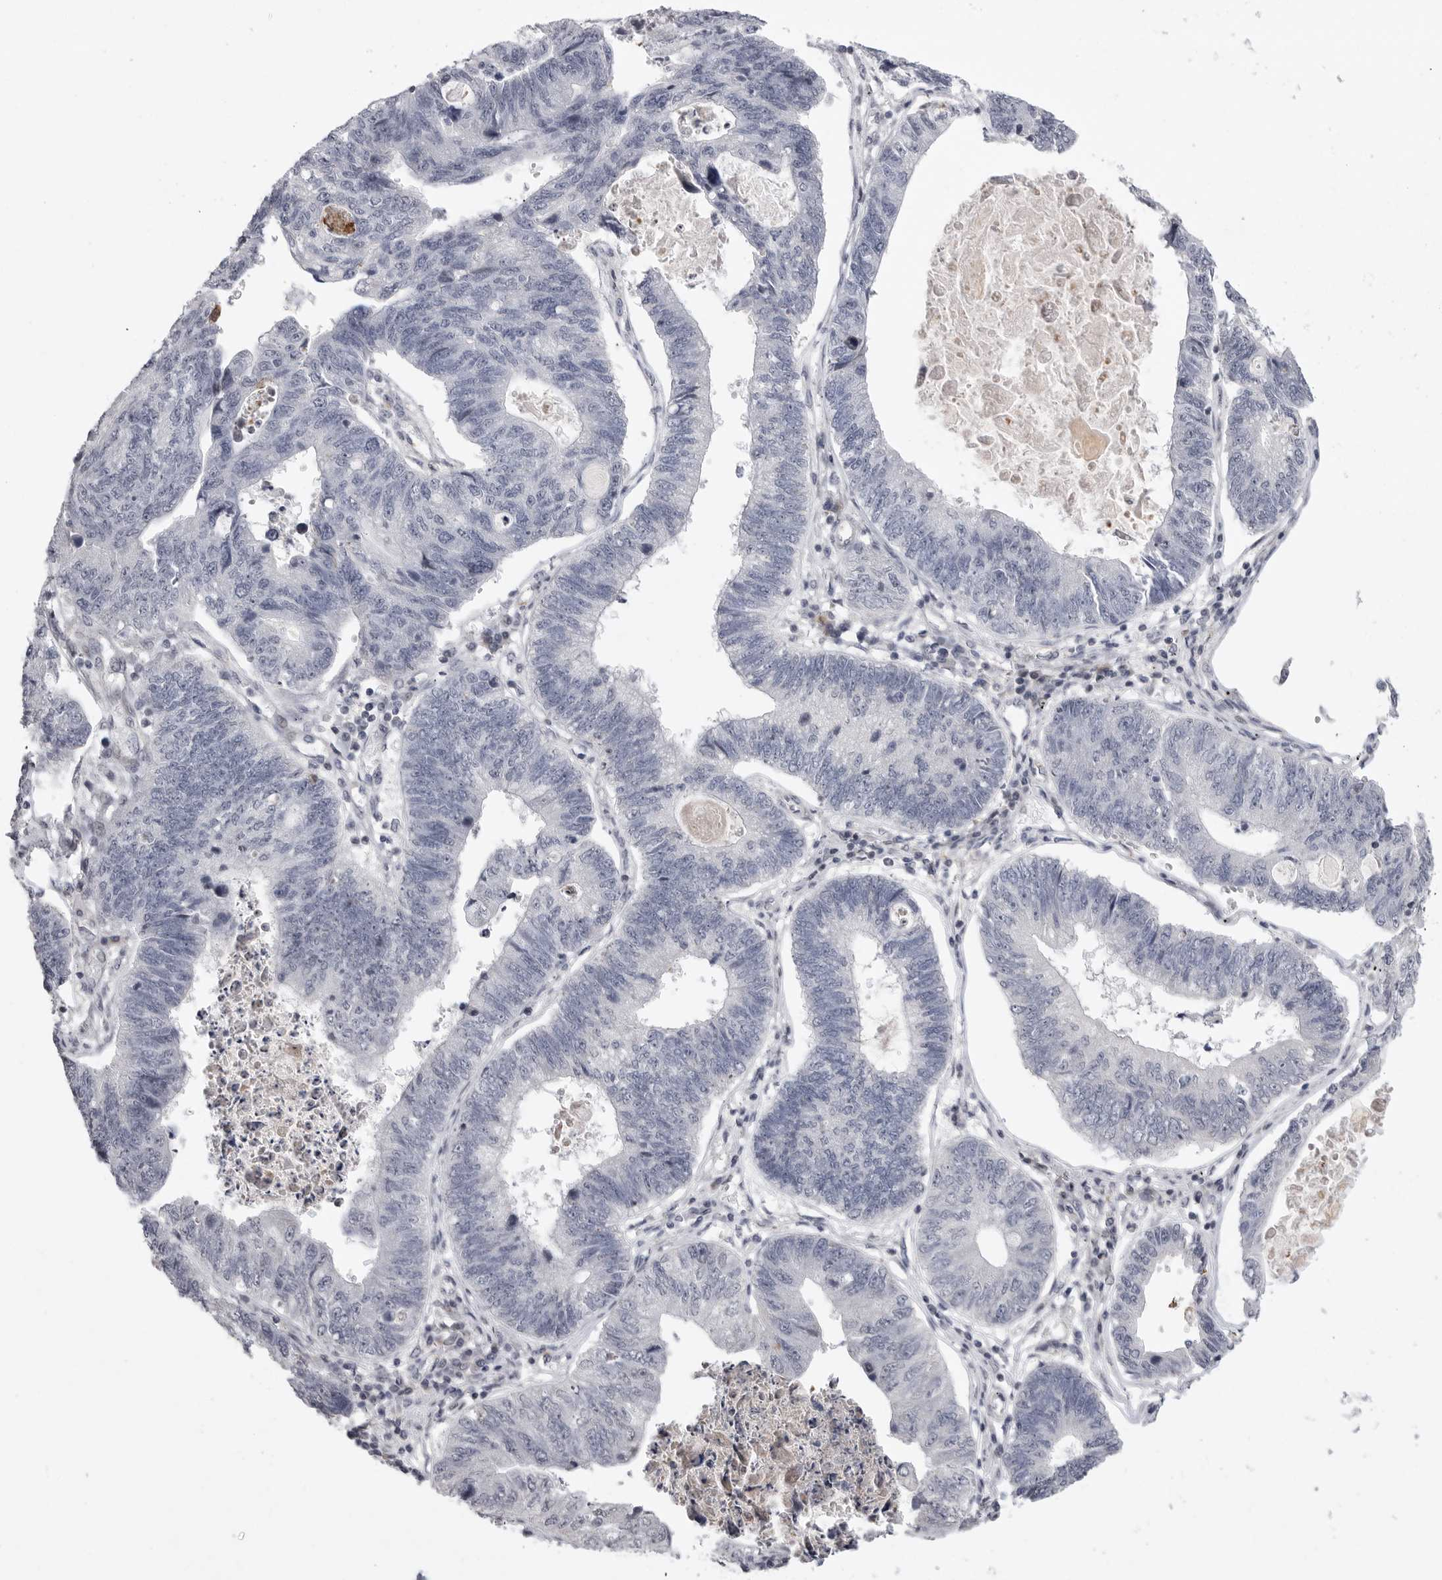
{"staining": {"intensity": "negative", "quantity": "none", "location": "none"}, "tissue": "stomach cancer", "cell_type": "Tumor cells", "image_type": "cancer", "snomed": [{"axis": "morphology", "description": "Adenocarcinoma, NOS"}, {"axis": "topography", "description": "Stomach"}], "caption": "This is an IHC image of stomach cancer (adenocarcinoma). There is no positivity in tumor cells.", "gene": "FBXO43", "patient": {"sex": "male", "age": 59}}